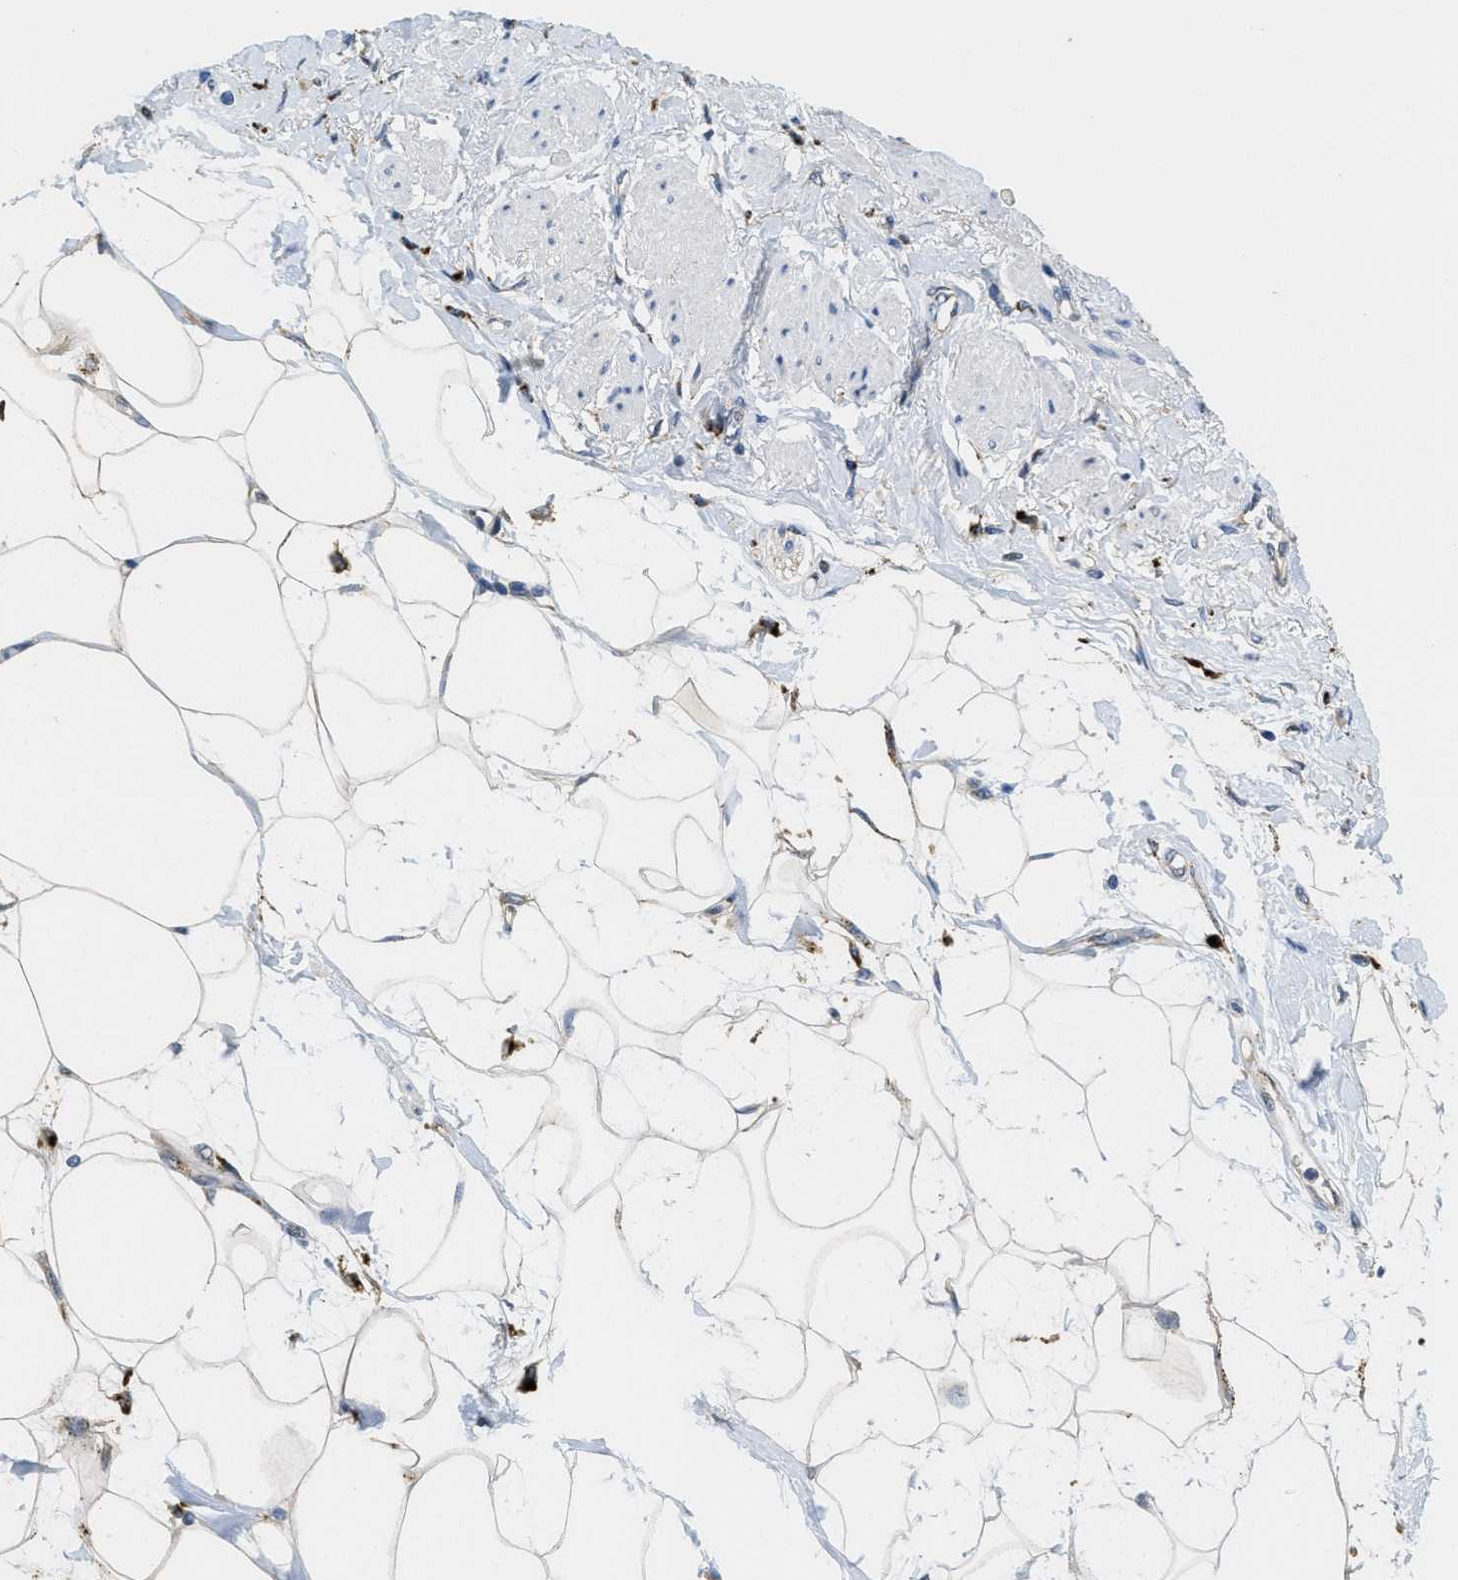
{"staining": {"intensity": "moderate", "quantity": ">75%", "location": "cytoplasmic/membranous"}, "tissue": "adipose tissue", "cell_type": "Adipocytes", "image_type": "normal", "snomed": [{"axis": "morphology", "description": "Normal tissue, NOS"}, {"axis": "morphology", "description": "Adenocarcinoma, NOS"}, {"axis": "topography", "description": "Duodenum"}, {"axis": "topography", "description": "Peripheral nerve tissue"}], "caption": "Adipose tissue stained with IHC shows moderate cytoplasmic/membranous positivity in about >75% of adipocytes.", "gene": "BMPR2", "patient": {"sex": "female", "age": 60}}